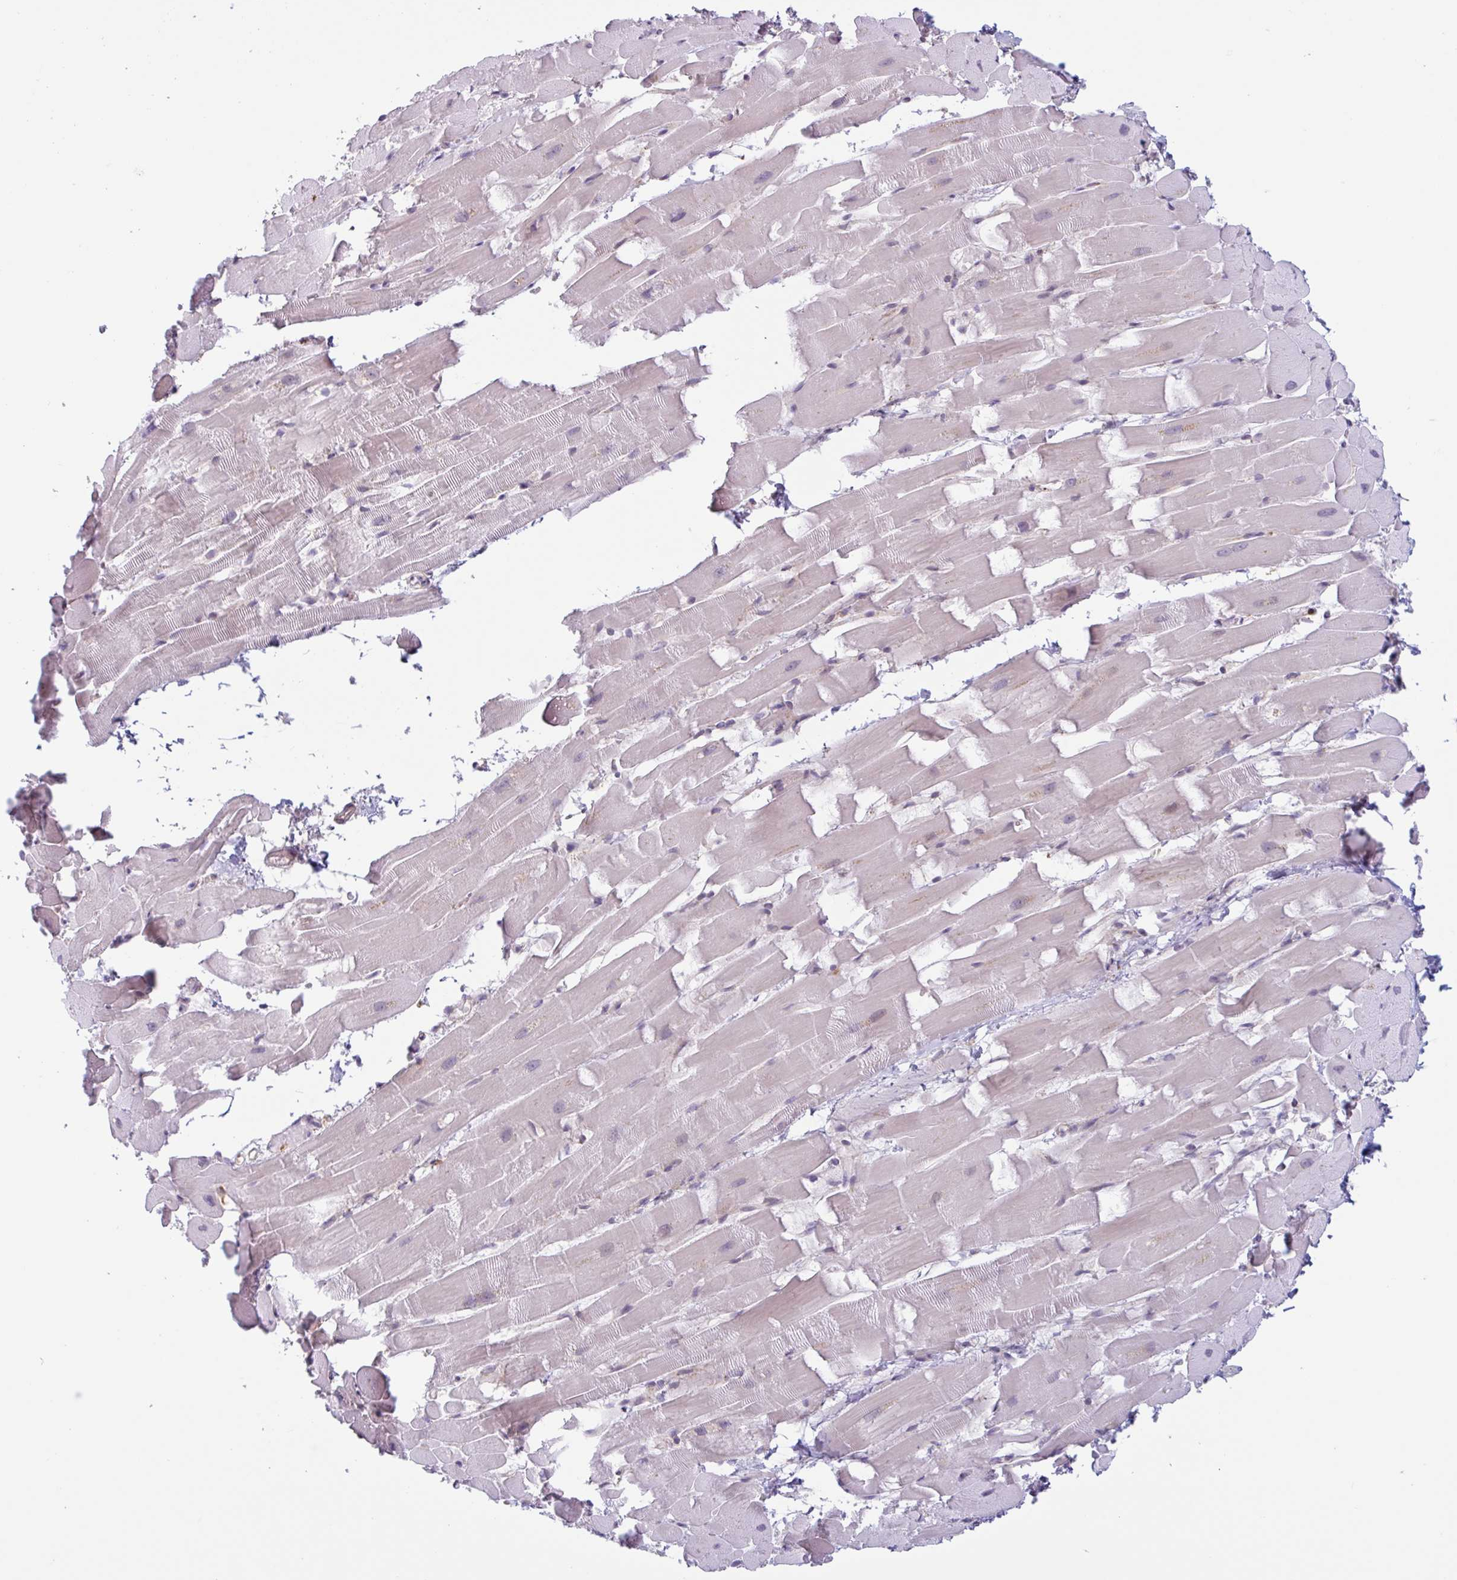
{"staining": {"intensity": "negative", "quantity": "none", "location": "none"}, "tissue": "heart muscle", "cell_type": "Cardiomyocytes", "image_type": "normal", "snomed": [{"axis": "morphology", "description": "Normal tissue, NOS"}, {"axis": "topography", "description": "Heart"}], "caption": "Immunohistochemistry histopathology image of unremarkable human heart muscle stained for a protein (brown), which shows no positivity in cardiomyocytes.", "gene": "TAF1D", "patient": {"sex": "male", "age": 37}}